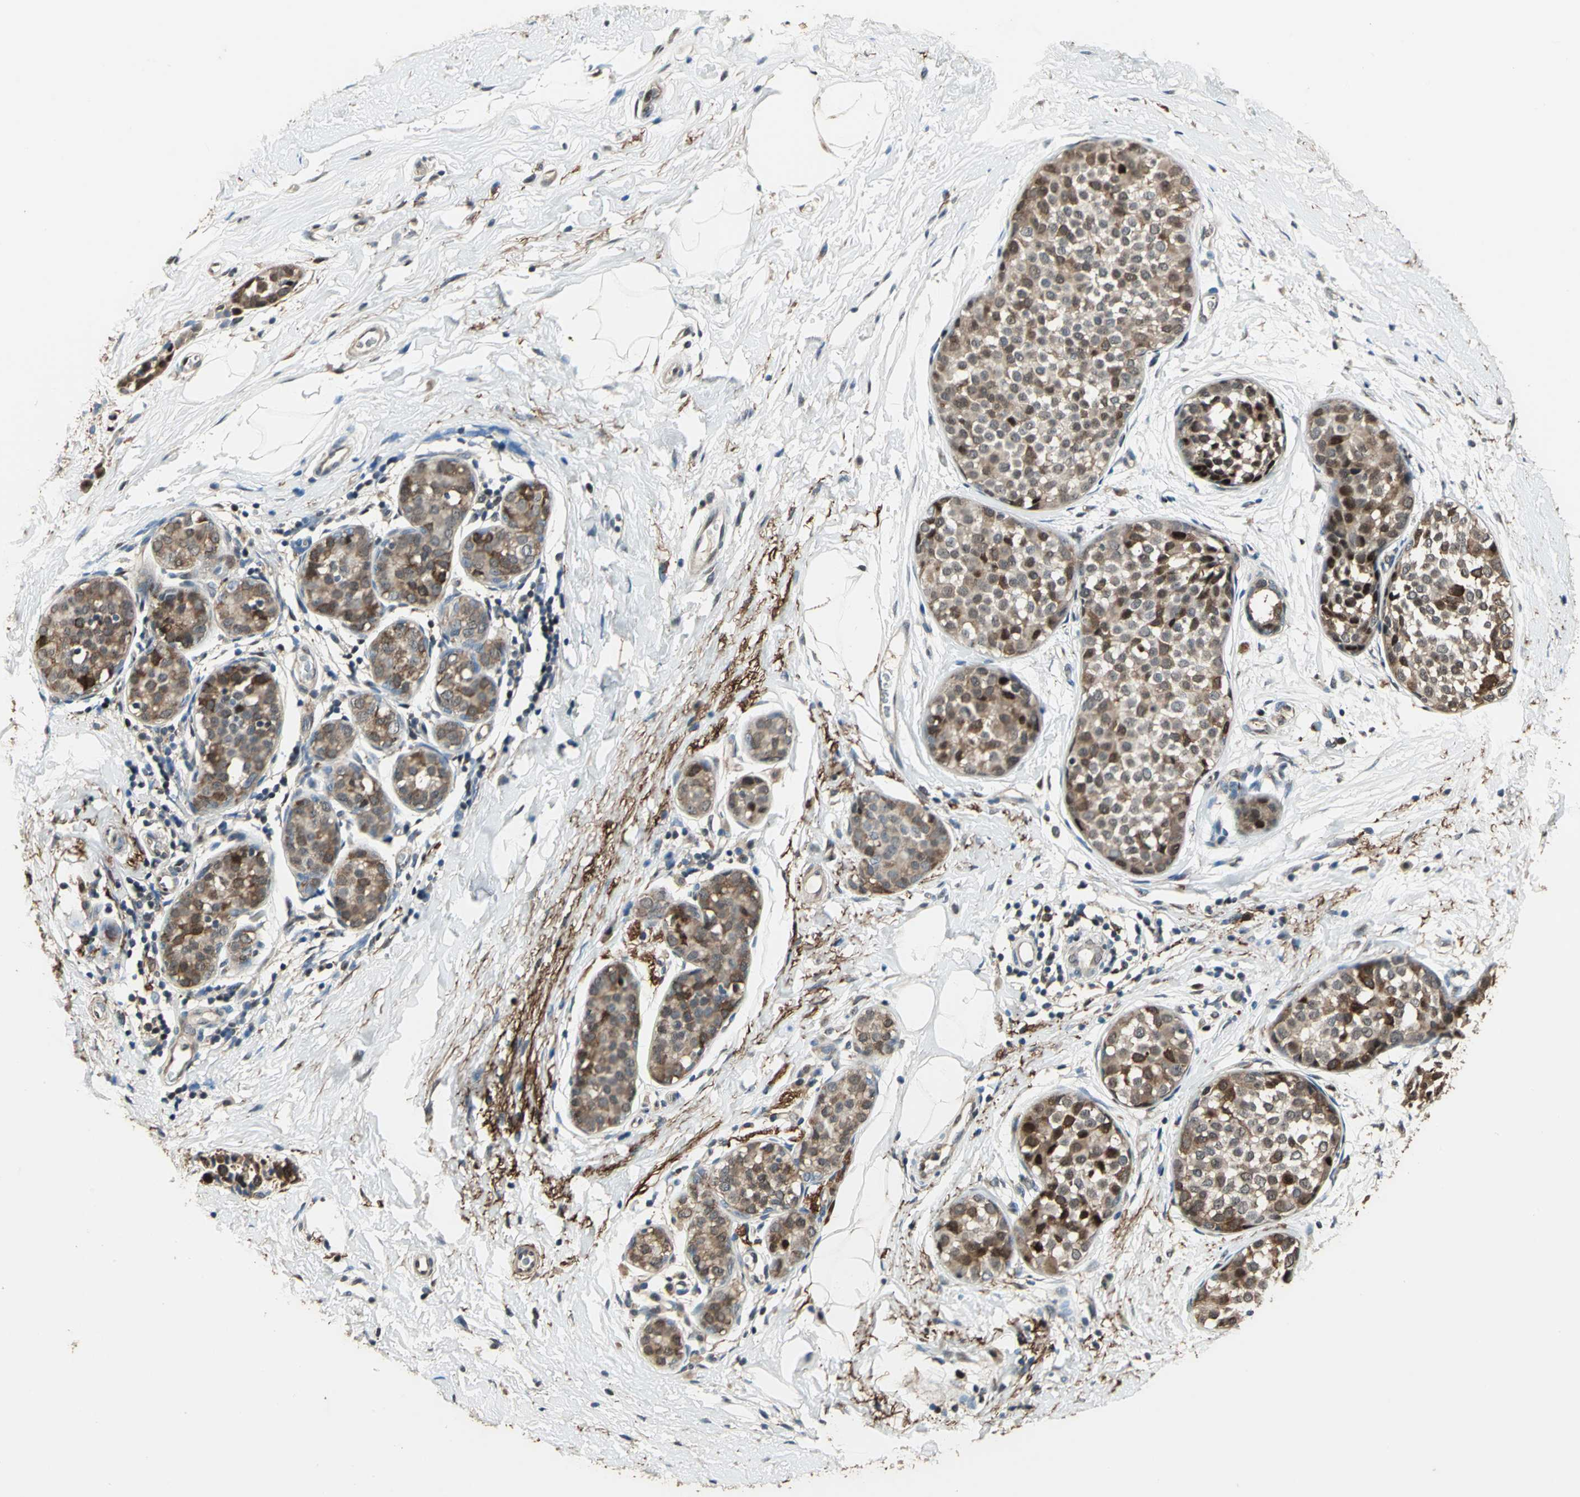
{"staining": {"intensity": "moderate", "quantity": "25%-75%", "location": "cytoplasmic/membranous,nuclear"}, "tissue": "breast cancer", "cell_type": "Tumor cells", "image_type": "cancer", "snomed": [{"axis": "morphology", "description": "Lobular carcinoma, in situ"}, {"axis": "morphology", "description": "Lobular carcinoma"}, {"axis": "topography", "description": "Breast"}], "caption": "This is an image of IHC staining of lobular carcinoma in situ (breast), which shows moderate positivity in the cytoplasmic/membranous and nuclear of tumor cells.", "gene": "MIS18BP1", "patient": {"sex": "female", "age": 41}}